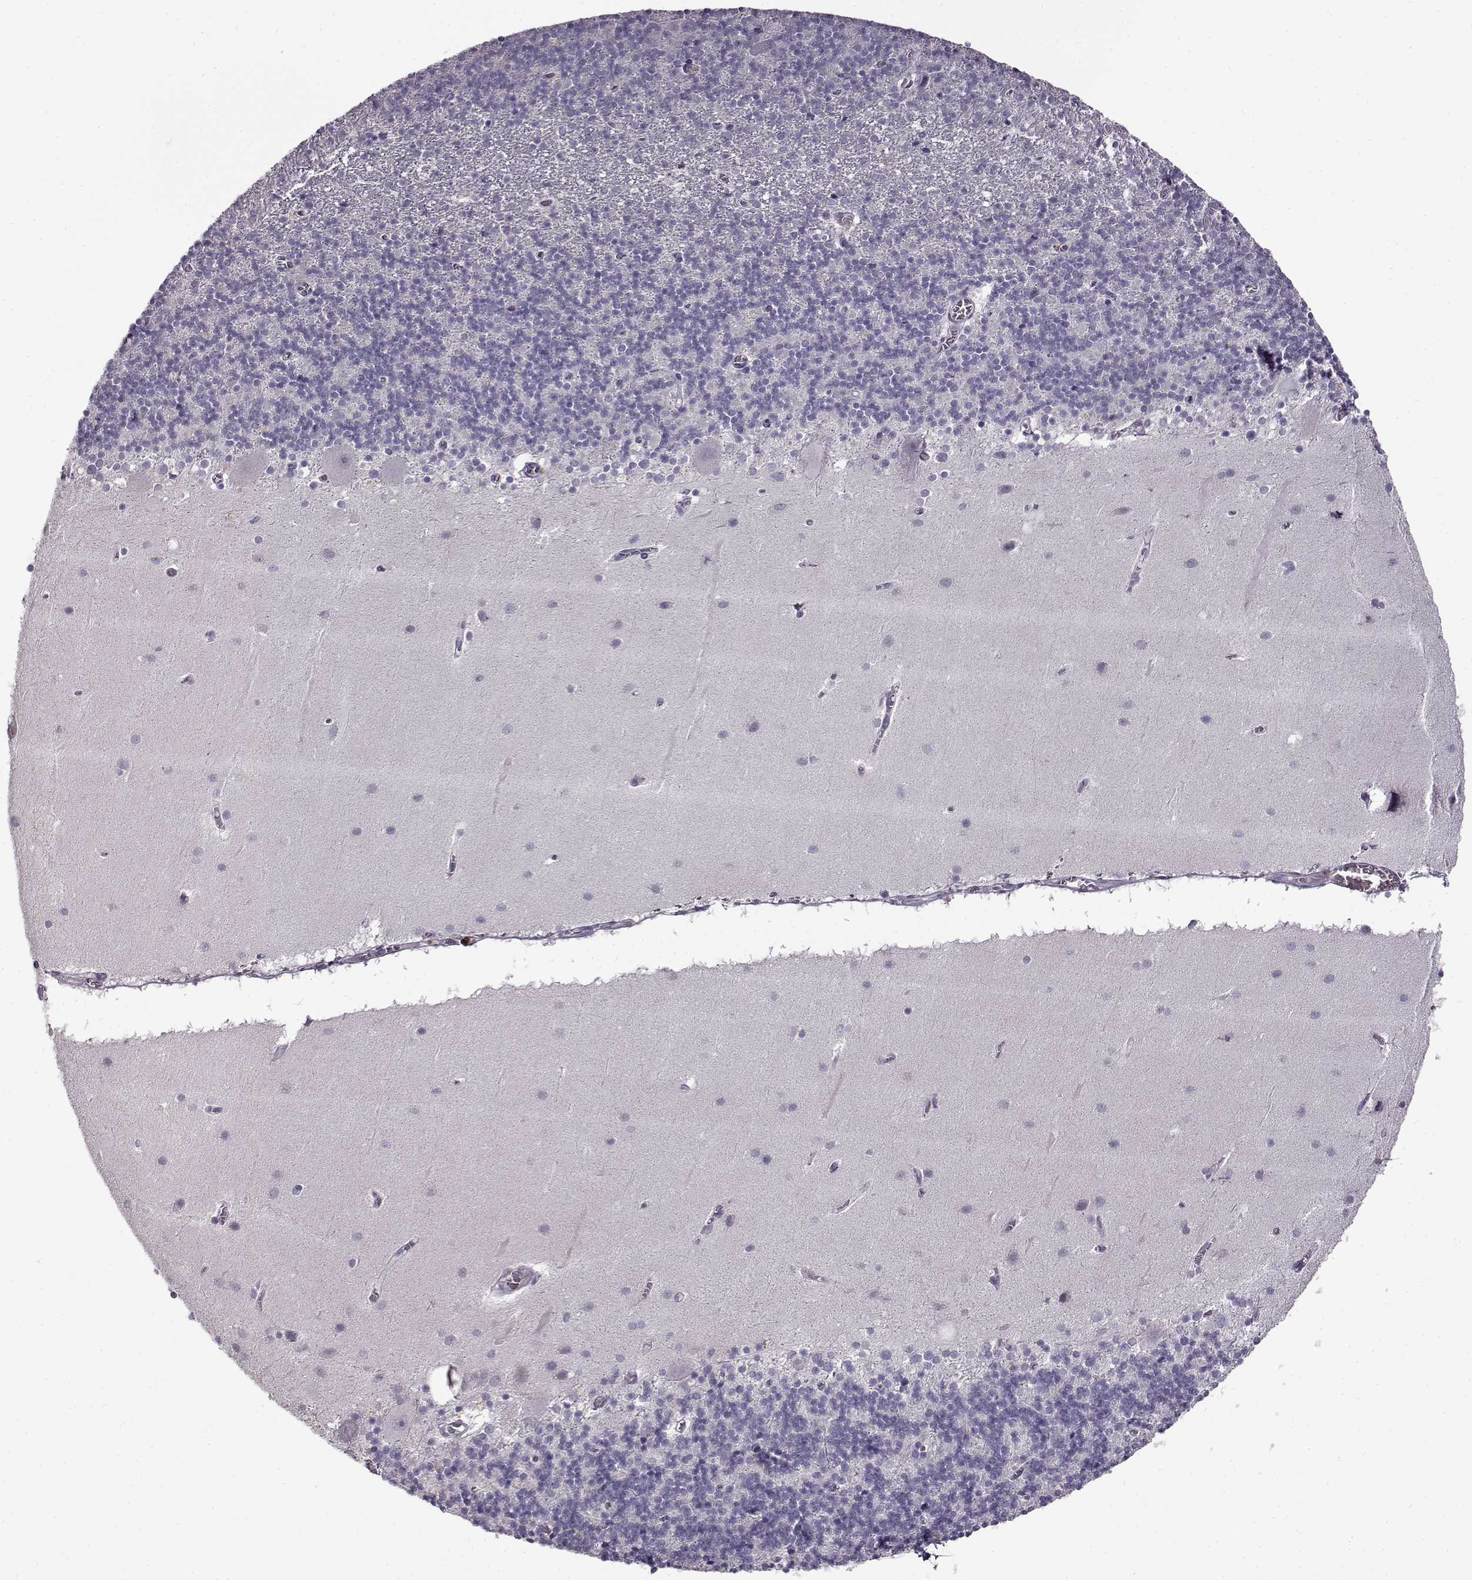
{"staining": {"intensity": "negative", "quantity": "none", "location": "none"}, "tissue": "cerebellum", "cell_type": "Cells in granular layer", "image_type": "normal", "snomed": [{"axis": "morphology", "description": "Normal tissue, NOS"}, {"axis": "topography", "description": "Cerebellum"}], "caption": "Human cerebellum stained for a protein using immunohistochemistry shows no positivity in cells in granular layer.", "gene": "FSHB", "patient": {"sex": "male", "age": 70}}